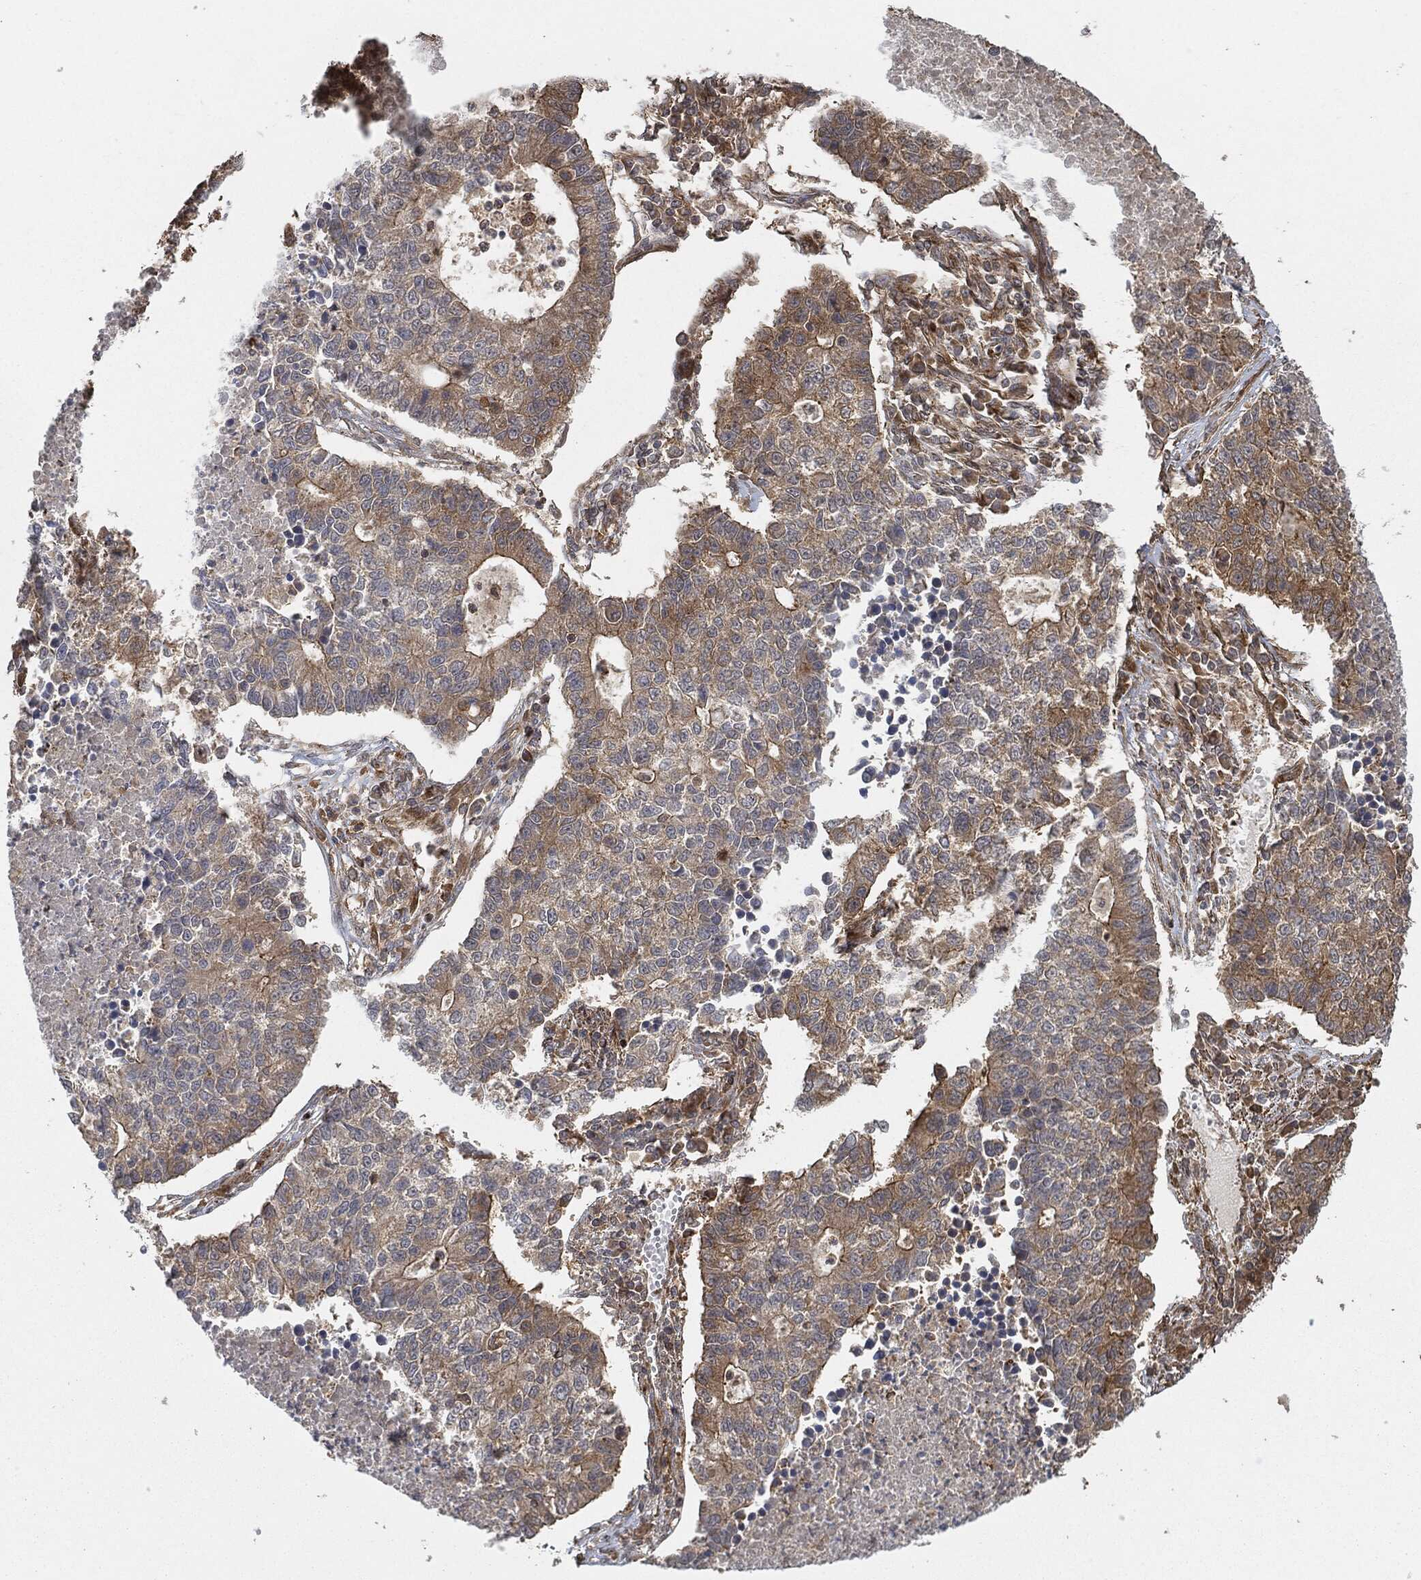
{"staining": {"intensity": "moderate", "quantity": "25%-75%", "location": "cytoplasmic/membranous"}, "tissue": "lung cancer", "cell_type": "Tumor cells", "image_type": "cancer", "snomed": [{"axis": "morphology", "description": "Adenocarcinoma, NOS"}, {"axis": "topography", "description": "Lung"}], "caption": "Lung cancer (adenocarcinoma) stained with a protein marker demonstrates moderate staining in tumor cells.", "gene": "TPT1", "patient": {"sex": "male", "age": 57}}